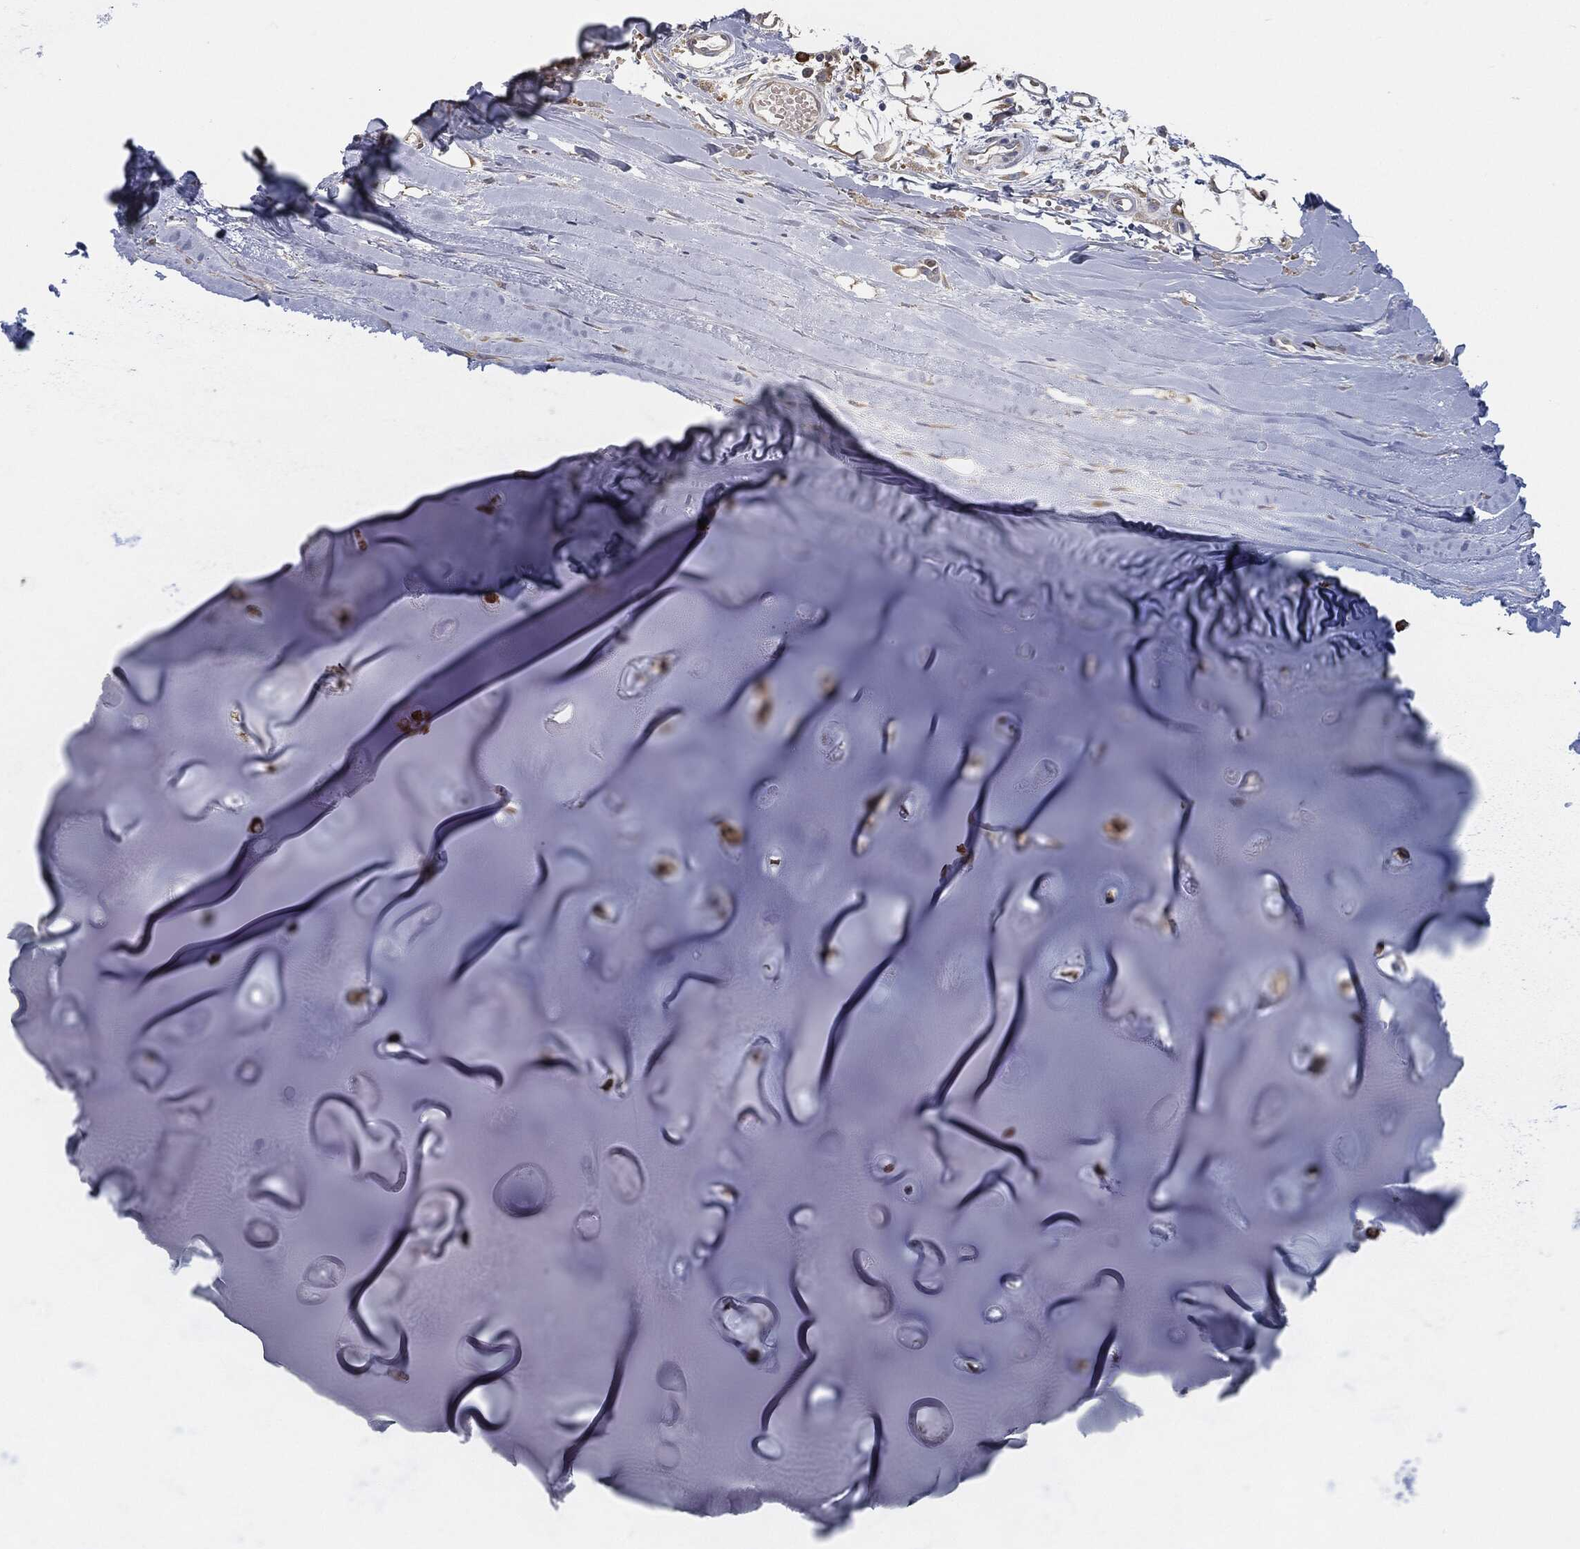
{"staining": {"intensity": "moderate", "quantity": "25%-75%", "location": "cytoplasmic/membranous"}, "tissue": "adipose tissue", "cell_type": "Adipocytes", "image_type": "normal", "snomed": [{"axis": "morphology", "description": "Normal tissue, NOS"}, {"axis": "topography", "description": "Cartilage tissue"}], "caption": "Immunohistochemical staining of normal adipose tissue demonstrates medium levels of moderate cytoplasmic/membranous positivity in approximately 25%-75% of adipocytes. The staining is performed using DAB (3,3'-diaminobenzidine) brown chromogen to label protein expression. The nuclei are counter-stained blue using hematoxylin.", "gene": "PRDX4", "patient": {"sex": "male", "age": 81}}